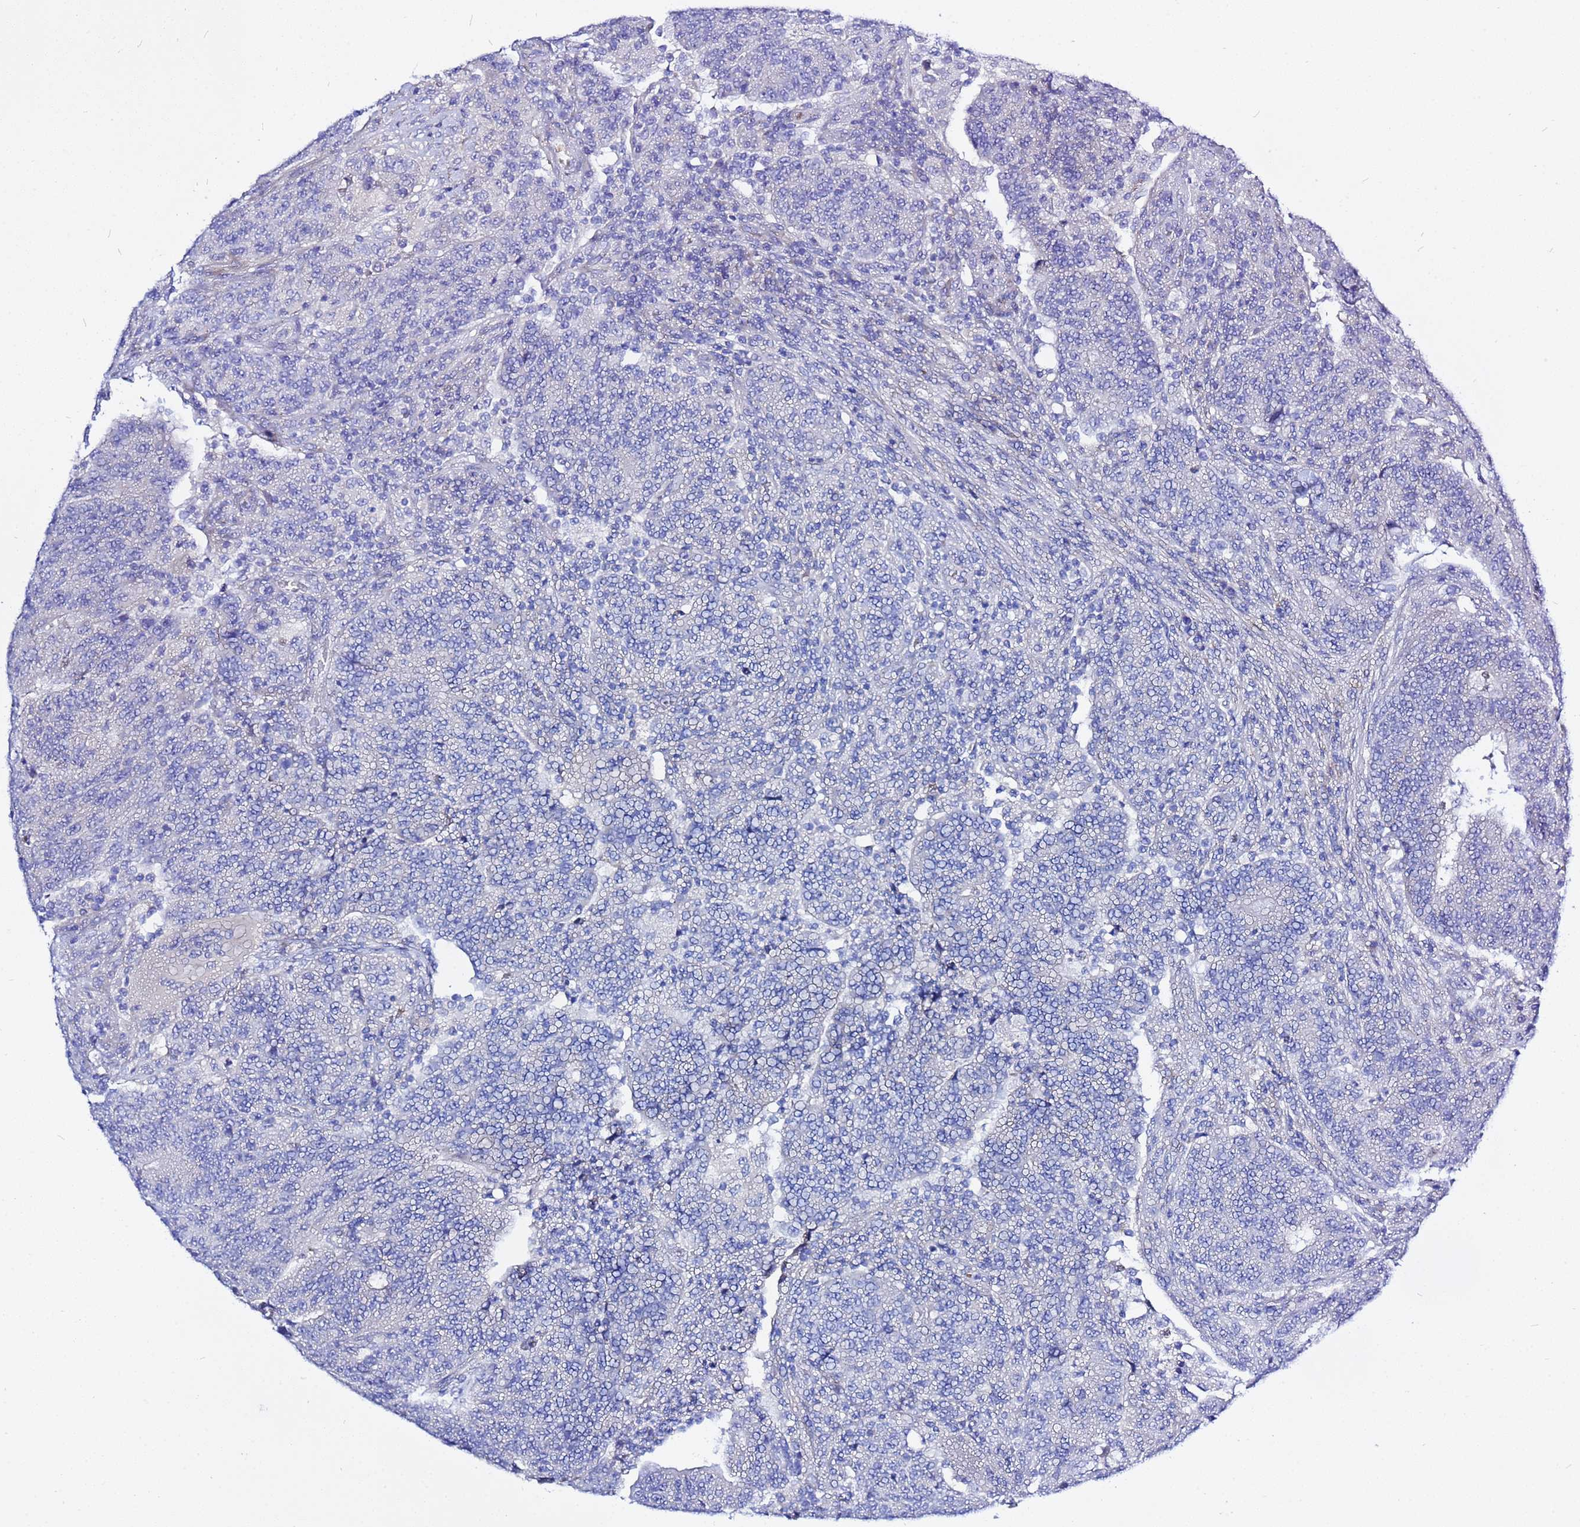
{"staining": {"intensity": "negative", "quantity": "none", "location": "none"}, "tissue": "colorectal cancer", "cell_type": "Tumor cells", "image_type": "cancer", "snomed": [{"axis": "morphology", "description": "Adenocarcinoma, NOS"}, {"axis": "topography", "description": "Colon"}], "caption": "High magnification brightfield microscopy of colorectal cancer stained with DAB (brown) and counterstained with hematoxylin (blue): tumor cells show no significant positivity. (DAB (3,3'-diaminobenzidine) immunohistochemistry (IHC) with hematoxylin counter stain).", "gene": "USP18", "patient": {"sex": "female", "age": 75}}